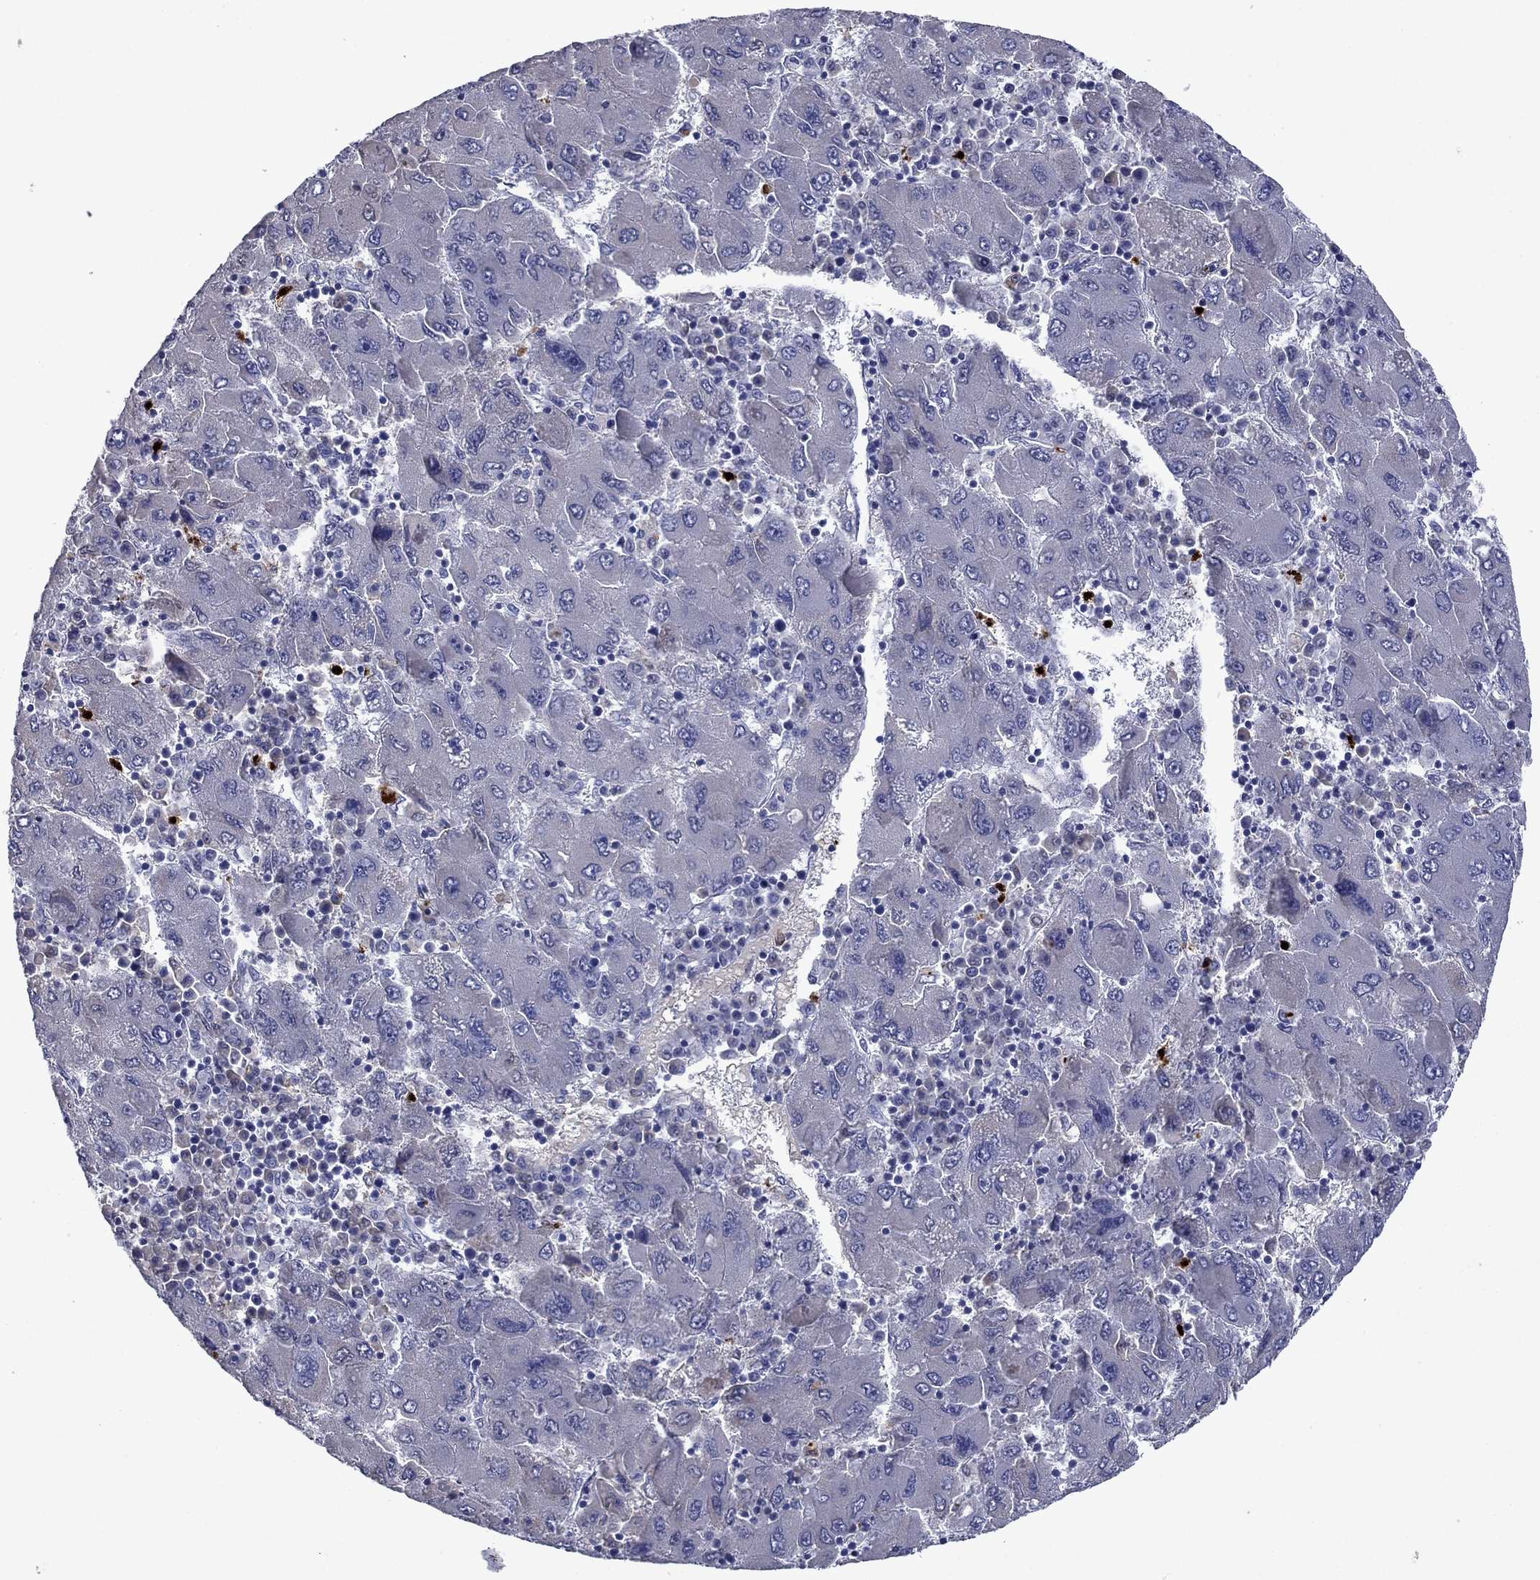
{"staining": {"intensity": "negative", "quantity": "none", "location": "none"}, "tissue": "liver cancer", "cell_type": "Tumor cells", "image_type": "cancer", "snomed": [{"axis": "morphology", "description": "Carcinoma, Hepatocellular, NOS"}, {"axis": "topography", "description": "Liver"}], "caption": "Hepatocellular carcinoma (liver) stained for a protein using immunohistochemistry exhibits no staining tumor cells.", "gene": "IRF5", "patient": {"sex": "male", "age": 75}}